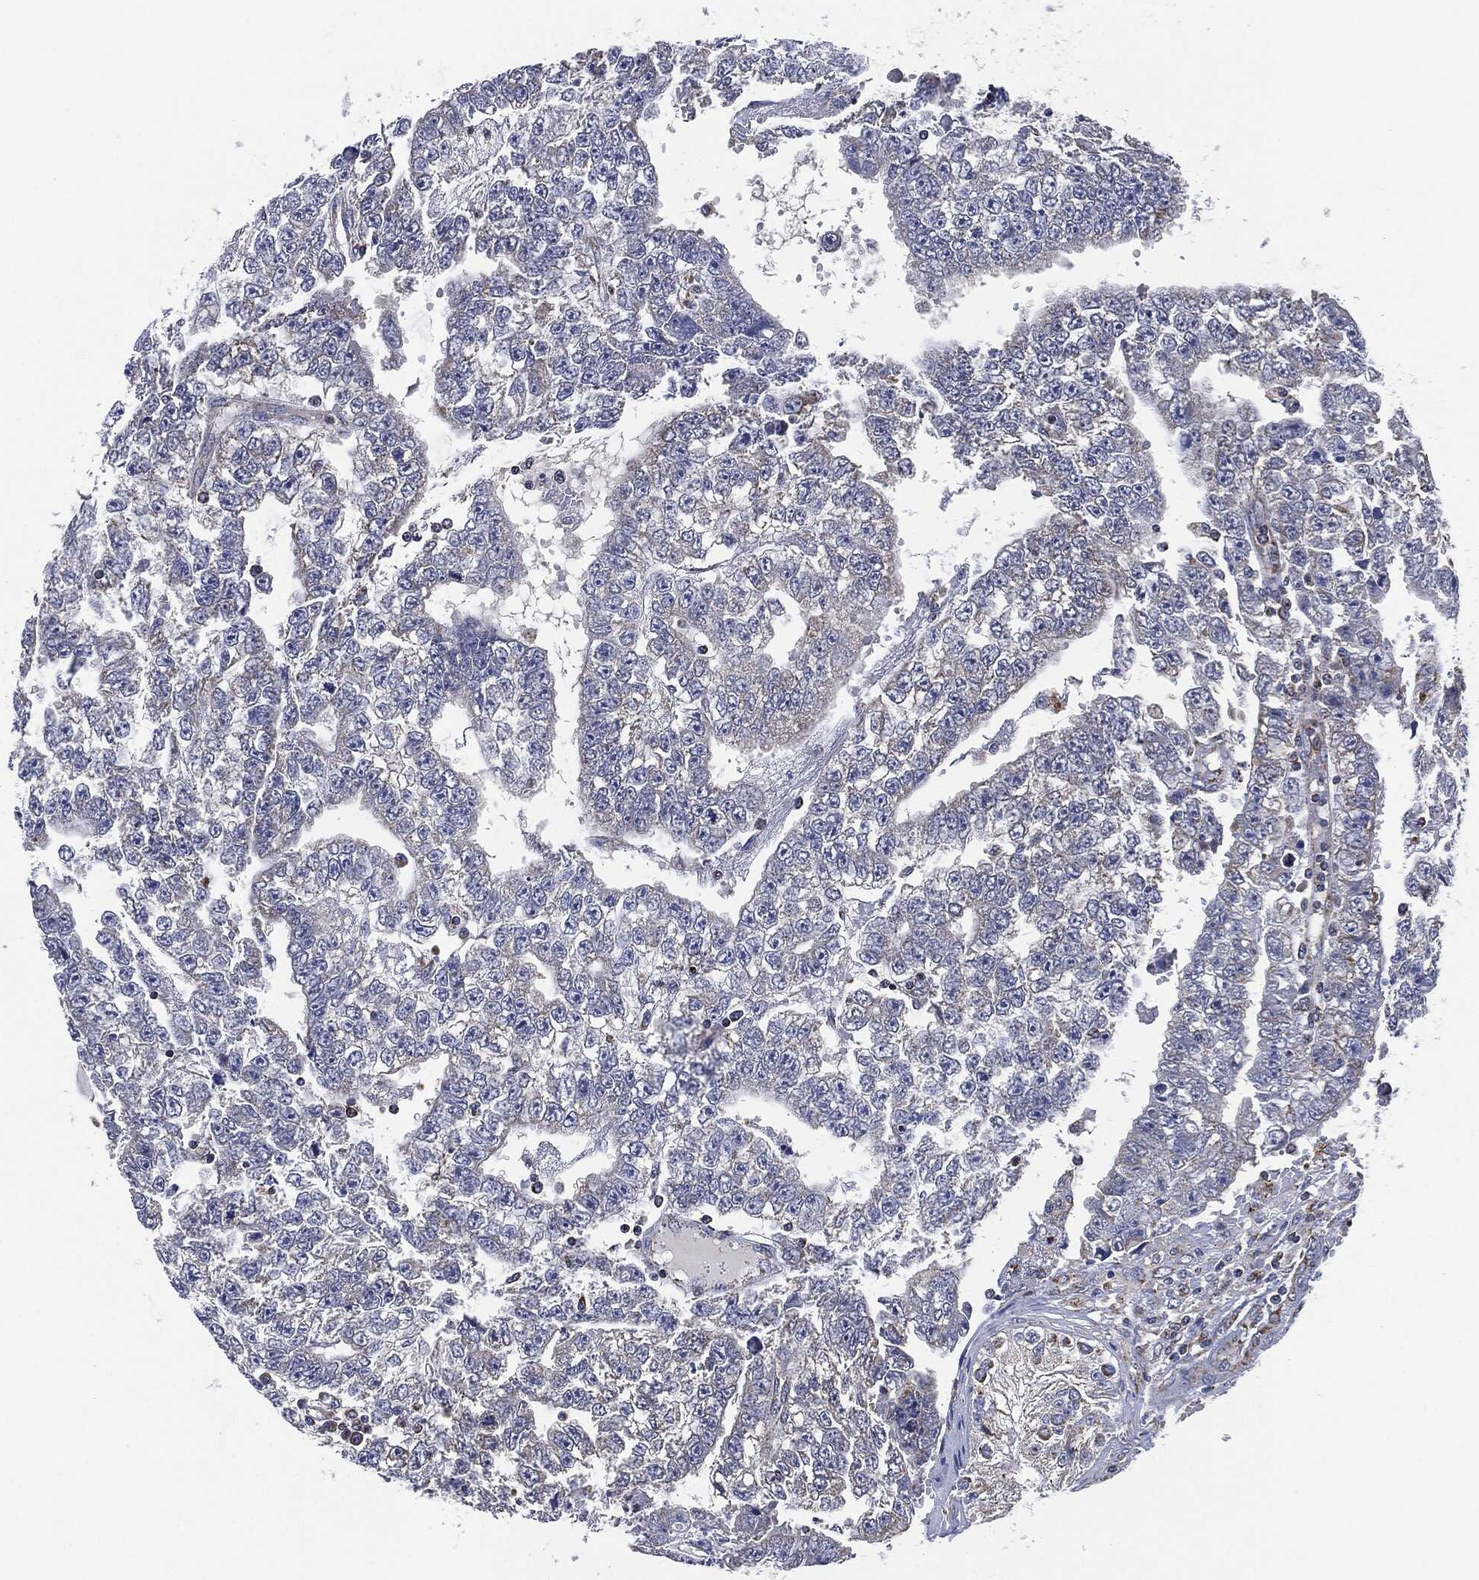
{"staining": {"intensity": "negative", "quantity": "none", "location": "none"}, "tissue": "testis cancer", "cell_type": "Tumor cells", "image_type": "cancer", "snomed": [{"axis": "morphology", "description": "Carcinoma, Embryonal, NOS"}, {"axis": "topography", "description": "Testis"}], "caption": "Immunohistochemistry (IHC) of human testis cancer (embryonal carcinoma) exhibits no staining in tumor cells.", "gene": "NDUFV2", "patient": {"sex": "male", "age": 25}}